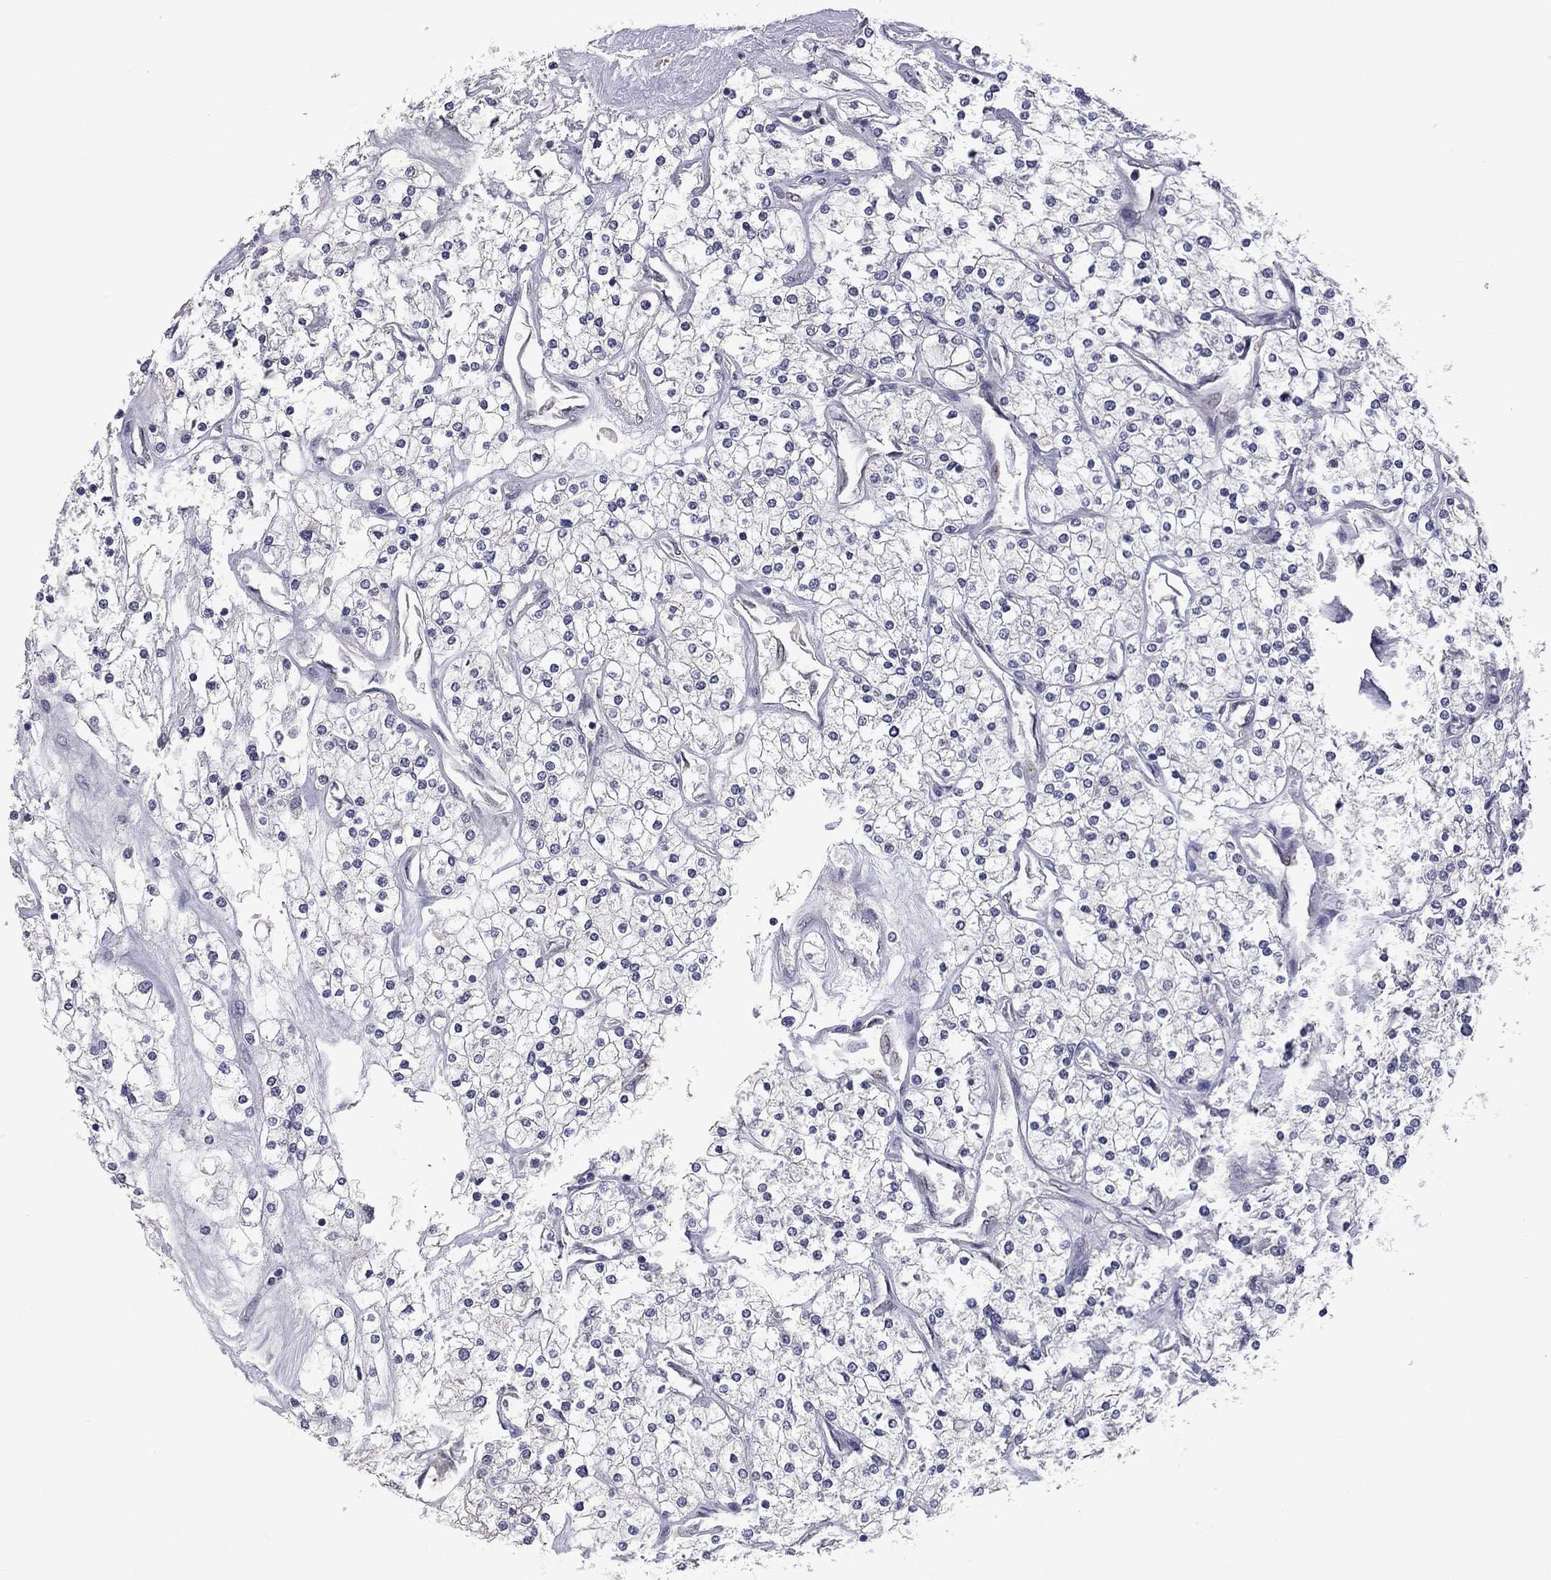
{"staining": {"intensity": "negative", "quantity": "none", "location": "none"}, "tissue": "renal cancer", "cell_type": "Tumor cells", "image_type": "cancer", "snomed": [{"axis": "morphology", "description": "Adenocarcinoma, NOS"}, {"axis": "topography", "description": "Kidney"}], "caption": "A photomicrograph of human renal cancer is negative for staining in tumor cells. The staining was performed using DAB to visualize the protein expression in brown, while the nuclei were stained in blue with hematoxylin (Magnification: 20x).", "gene": "FABP12", "patient": {"sex": "male", "age": 80}}